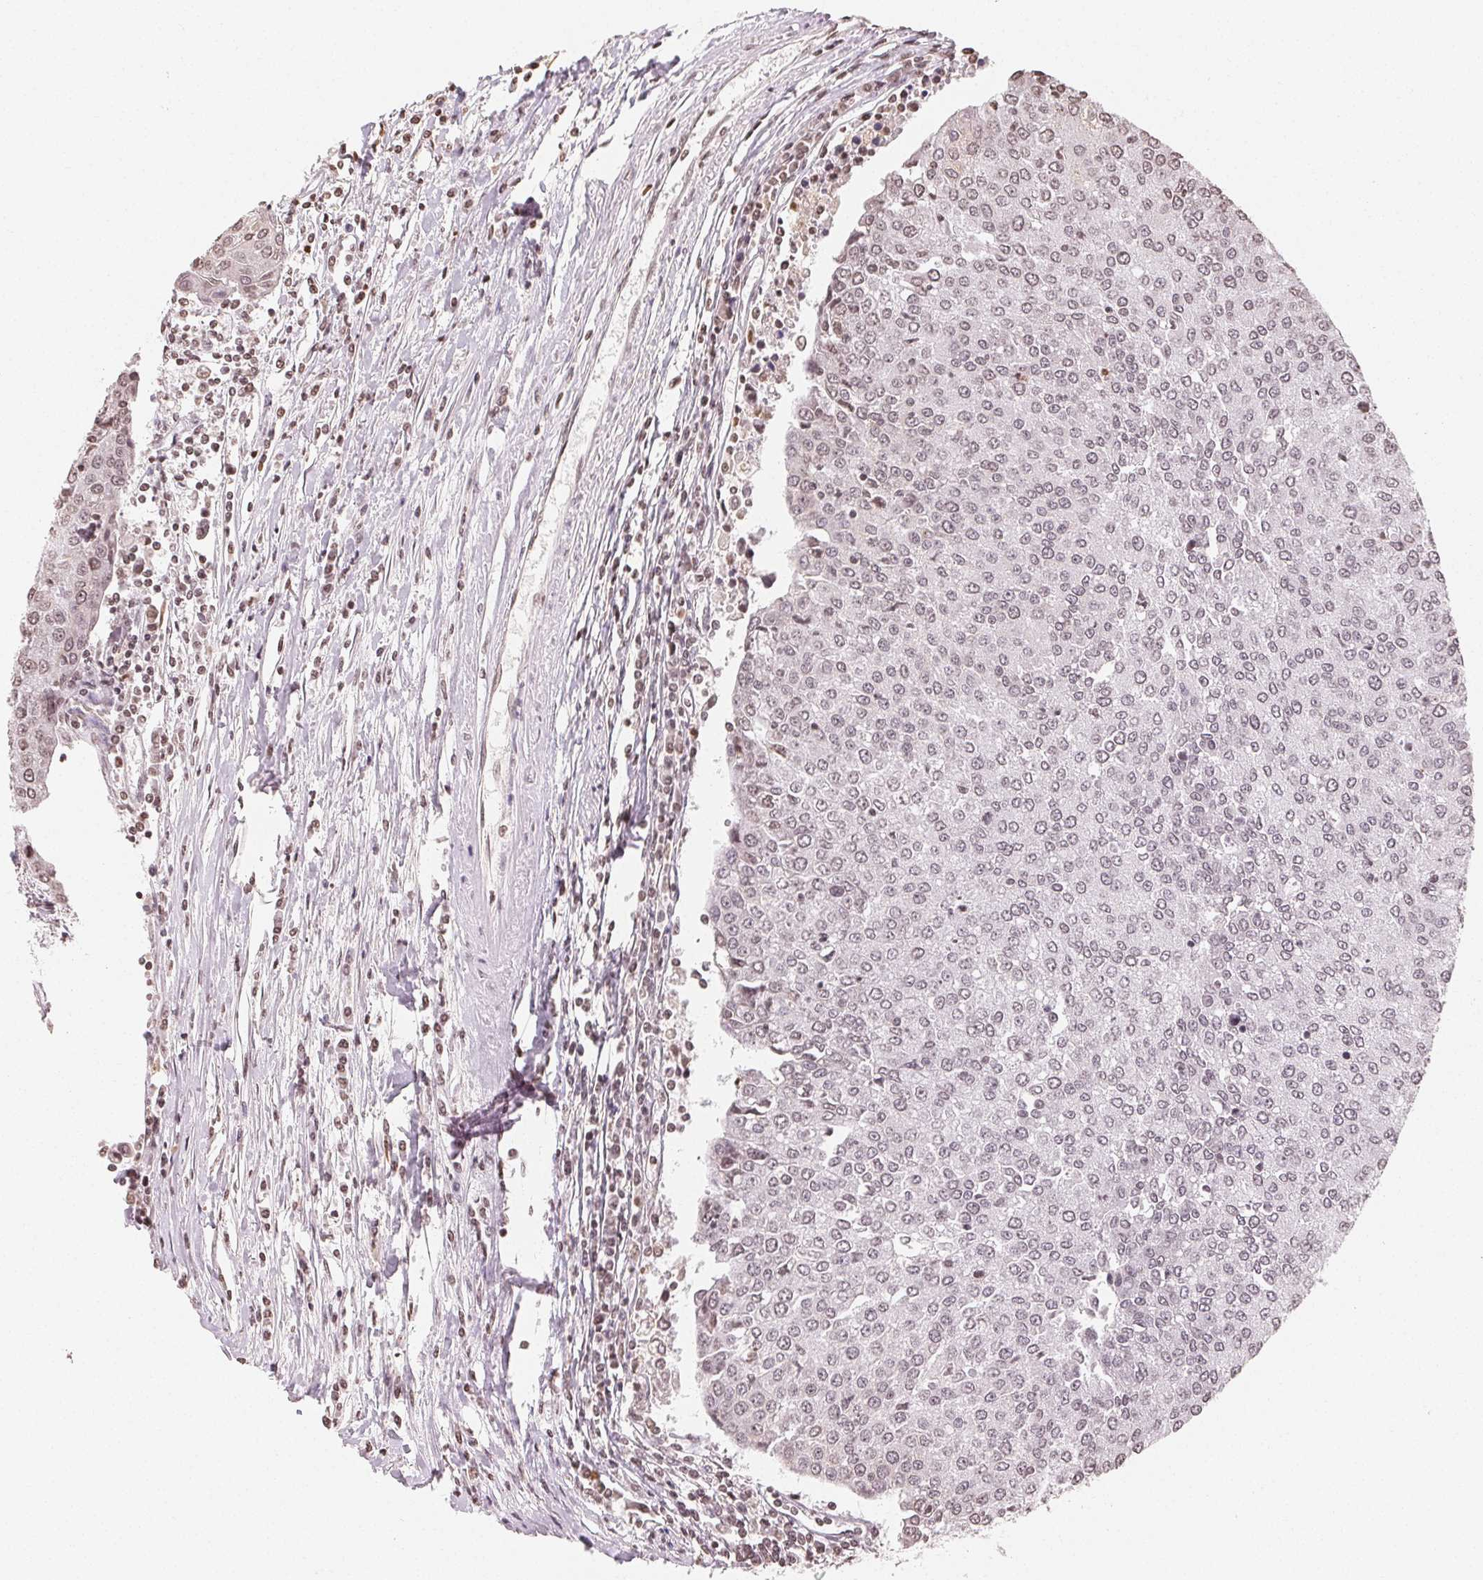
{"staining": {"intensity": "weak", "quantity": "<25%", "location": "nuclear"}, "tissue": "urothelial cancer", "cell_type": "Tumor cells", "image_type": "cancer", "snomed": [{"axis": "morphology", "description": "Urothelial carcinoma, High grade"}, {"axis": "topography", "description": "Urinary bladder"}], "caption": "Immunohistochemical staining of urothelial cancer displays no significant expression in tumor cells. (DAB IHC with hematoxylin counter stain).", "gene": "TBP", "patient": {"sex": "female", "age": 85}}